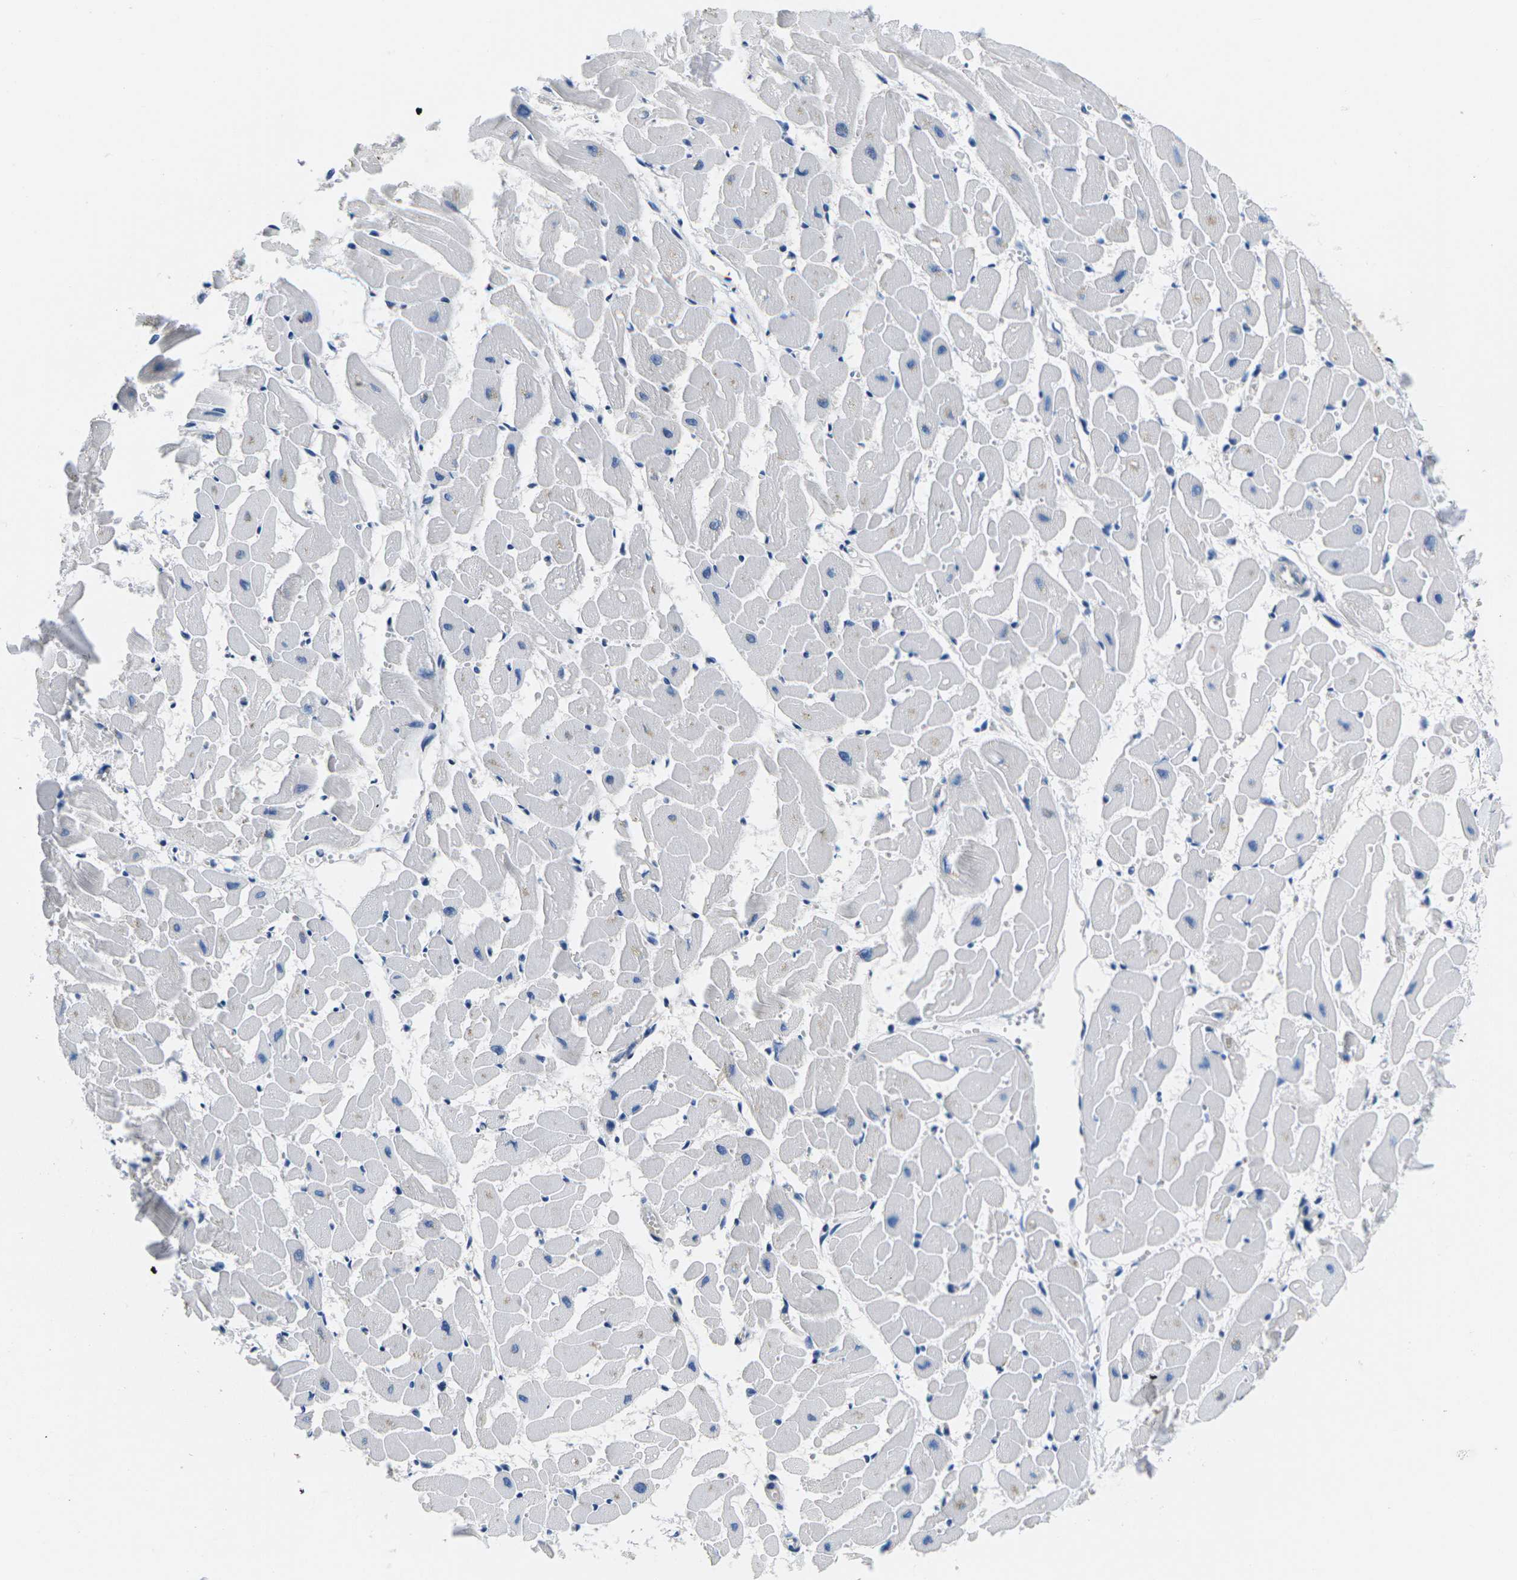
{"staining": {"intensity": "weak", "quantity": "<25%", "location": "cytoplasmic/membranous"}, "tissue": "heart muscle", "cell_type": "Cardiomyocytes", "image_type": "normal", "snomed": [{"axis": "morphology", "description": "Normal tissue, NOS"}, {"axis": "topography", "description": "Heart"}], "caption": "A micrograph of human heart muscle is negative for staining in cardiomyocytes.", "gene": "TSPAN2", "patient": {"sex": "female", "age": 19}}